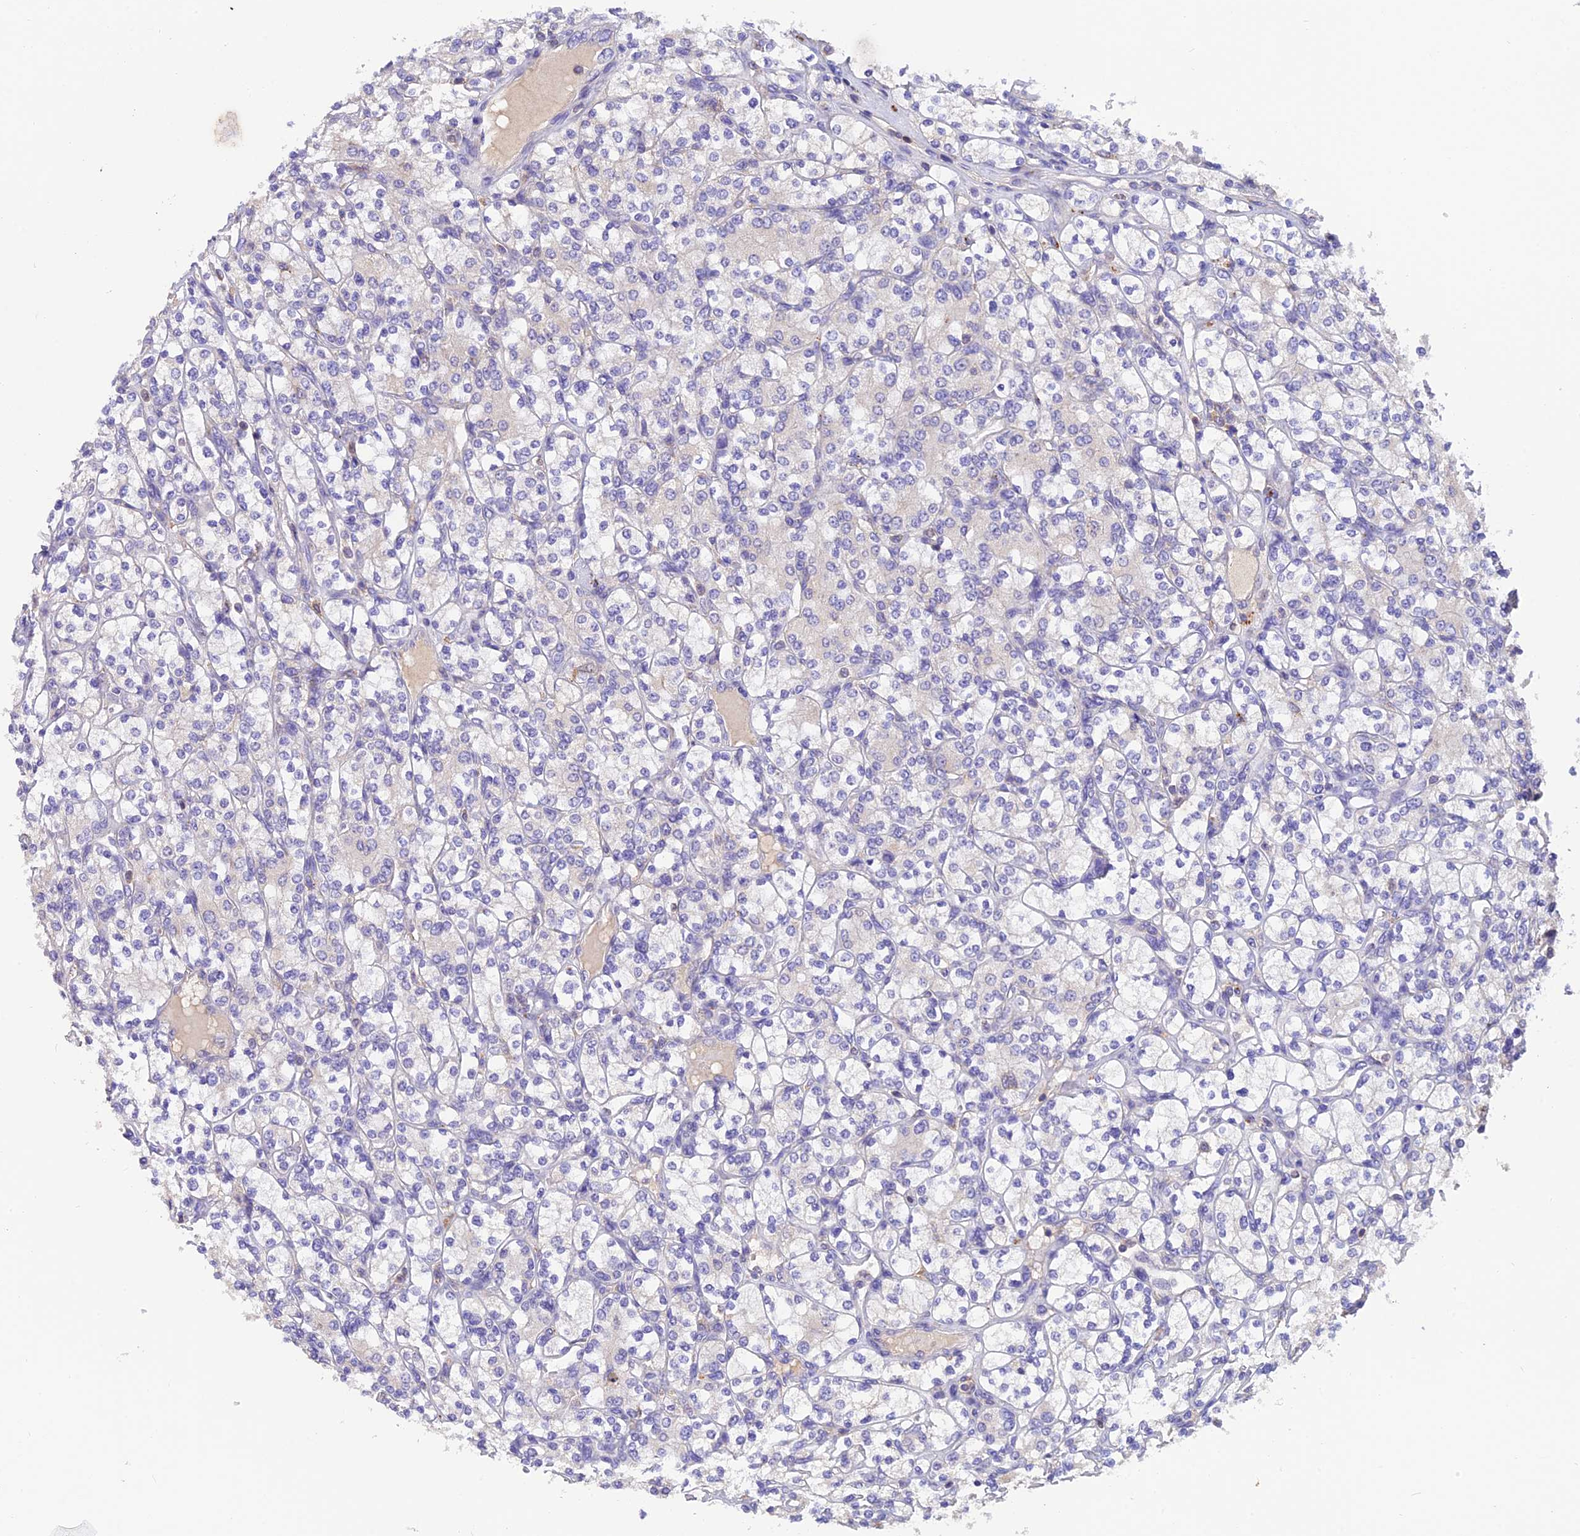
{"staining": {"intensity": "negative", "quantity": "none", "location": "none"}, "tissue": "renal cancer", "cell_type": "Tumor cells", "image_type": "cancer", "snomed": [{"axis": "morphology", "description": "Adenocarcinoma, NOS"}, {"axis": "topography", "description": "Kidney"}], "caption": "The image demonstrates no significant expression in tumor cells of adenocarcinoma (renal).", "gene": "LPXN", "patient": {"sex": "male", "age": 77}}